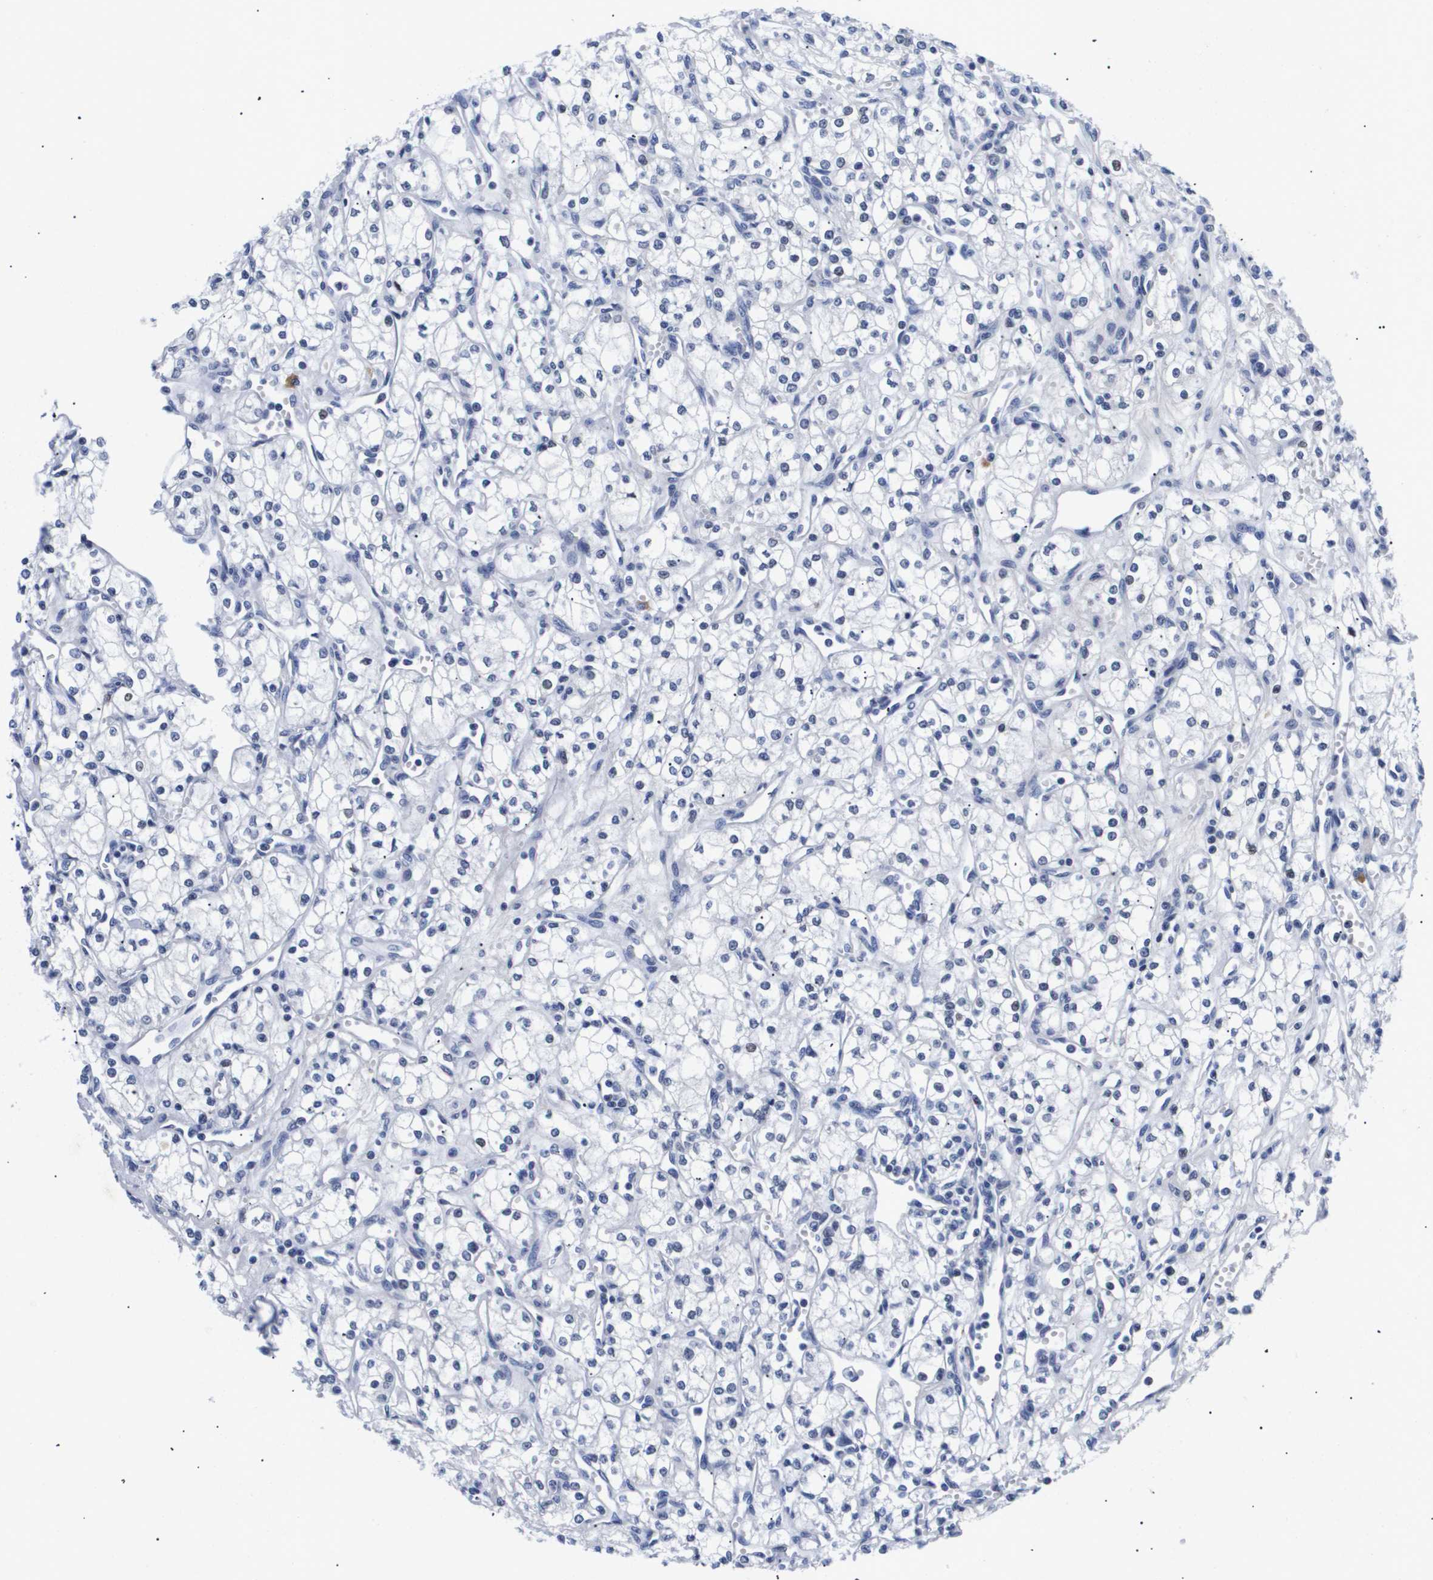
{"staining": {"intensity": "negative", "quantity": "none", "location": "none"}, "tissue": "renal cancer", "cell_type": "Tumor cells", "image_type": "cancer", "snomed": [{"axis": "morphology", "description": "Adenocarcinoma, NOS"}, {"axis": "topography", "description": "Kidney"}], "caption": "This histopathology image is of renal cancer stained with IHC to label a protein in brown with the nuclei are counter-stained blue. There is no staining in tumor cells.", "gene": "SHD", "patient": {"sex": "male", "age": 59}}